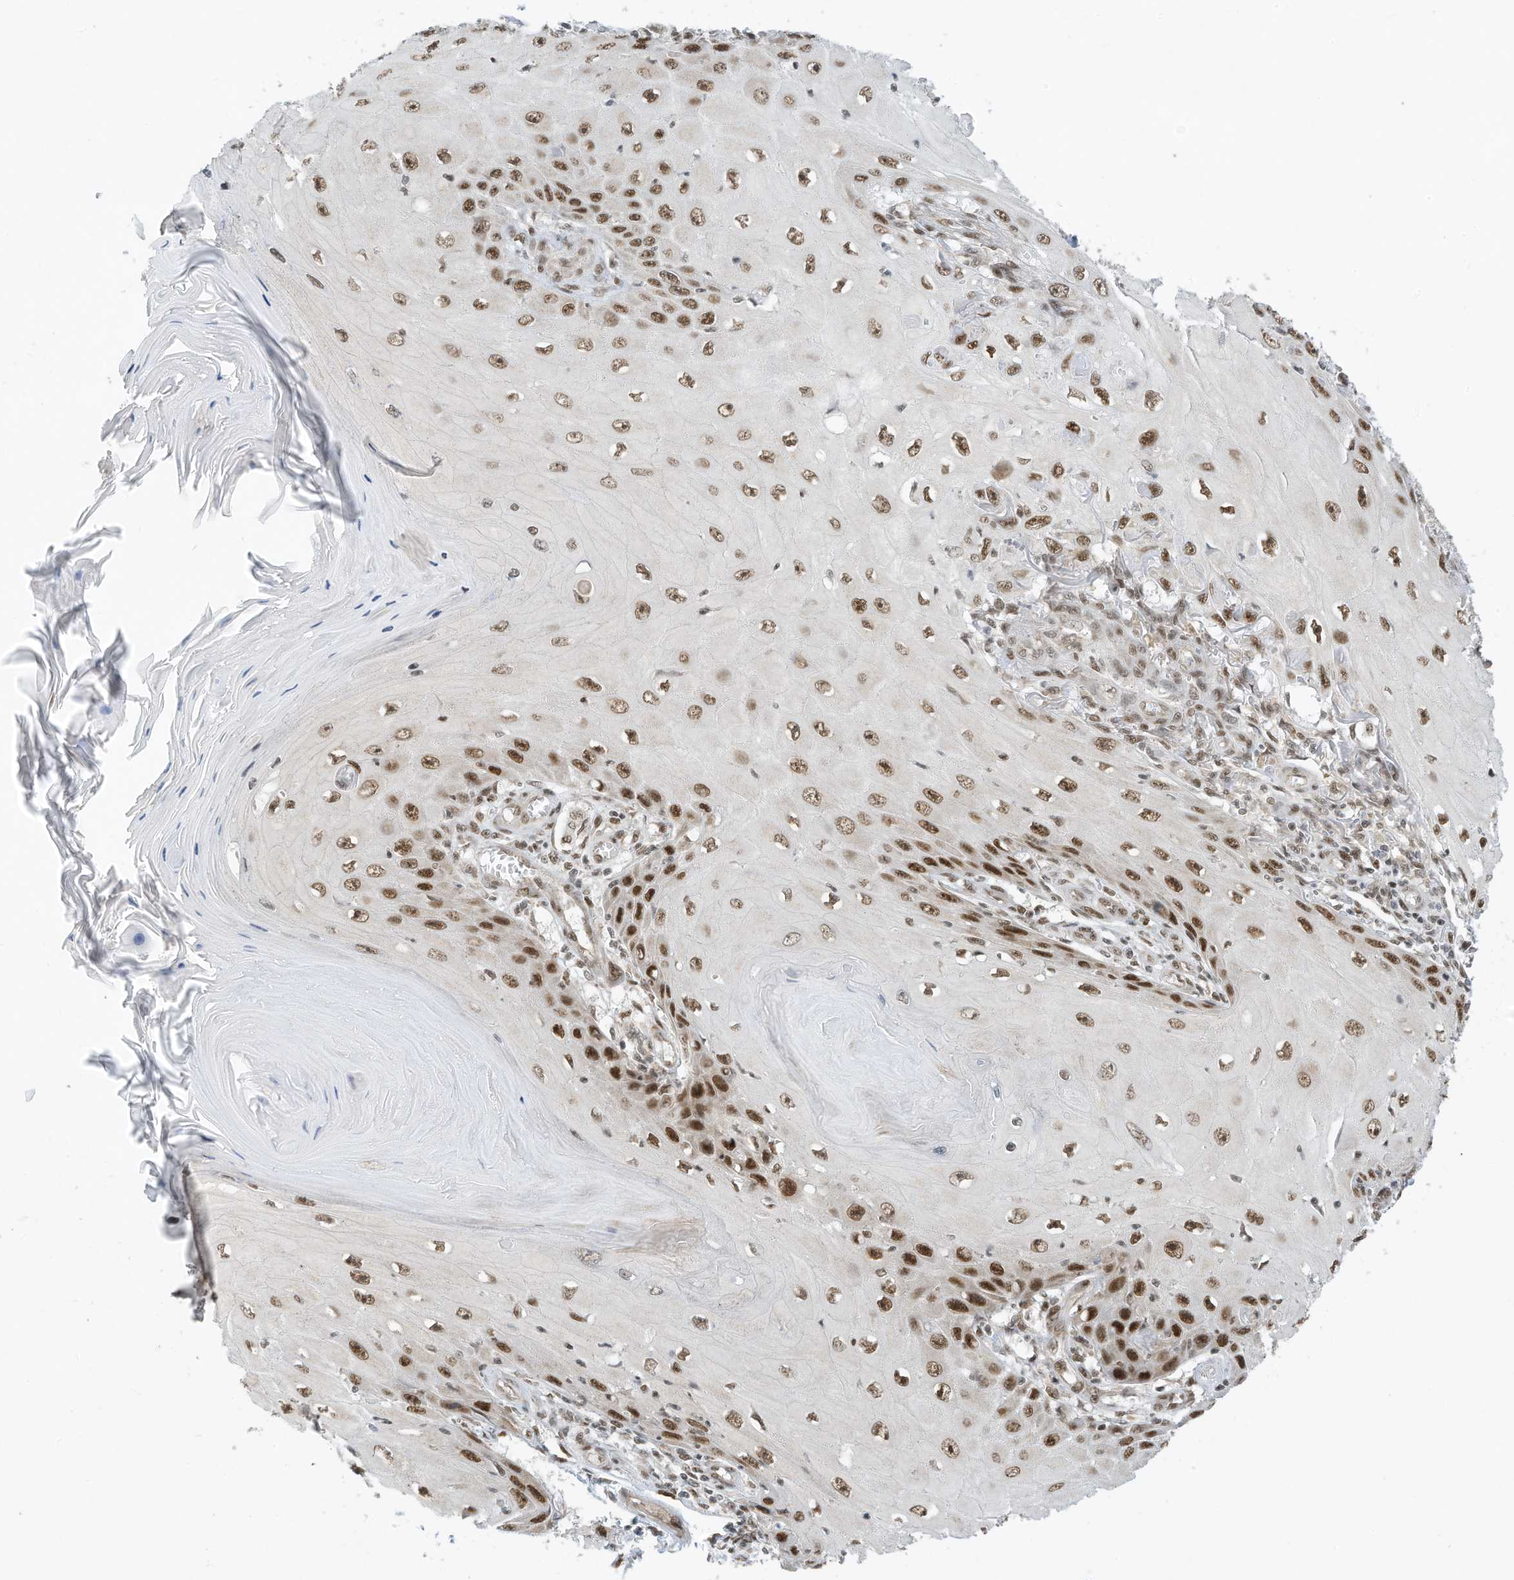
{"staining": {"intensity": "strong", "quantity": ">75%", "location": "nuclear"}, "tissue": "skin cancer", "cell_type": "Tumor cells", "image_type": "cancer", "snomed": [{"axis": "morphology", "description": "Squamous cell carcinoma, NOS"}, {"axis": "topography", "description": "Skin"}], "caption": "A high amount of strong nuclear expression is appreciated in approximately >75% of tumor cells in skin cancer (squamous cell carcinoma) tissue. Using DAB (brown) and hematoxylin (blue) stains, captured at high magnification using brightfield microscopy.", "gene": "AURKAIP1", "patient": {"sex": "female", "age": 73}}